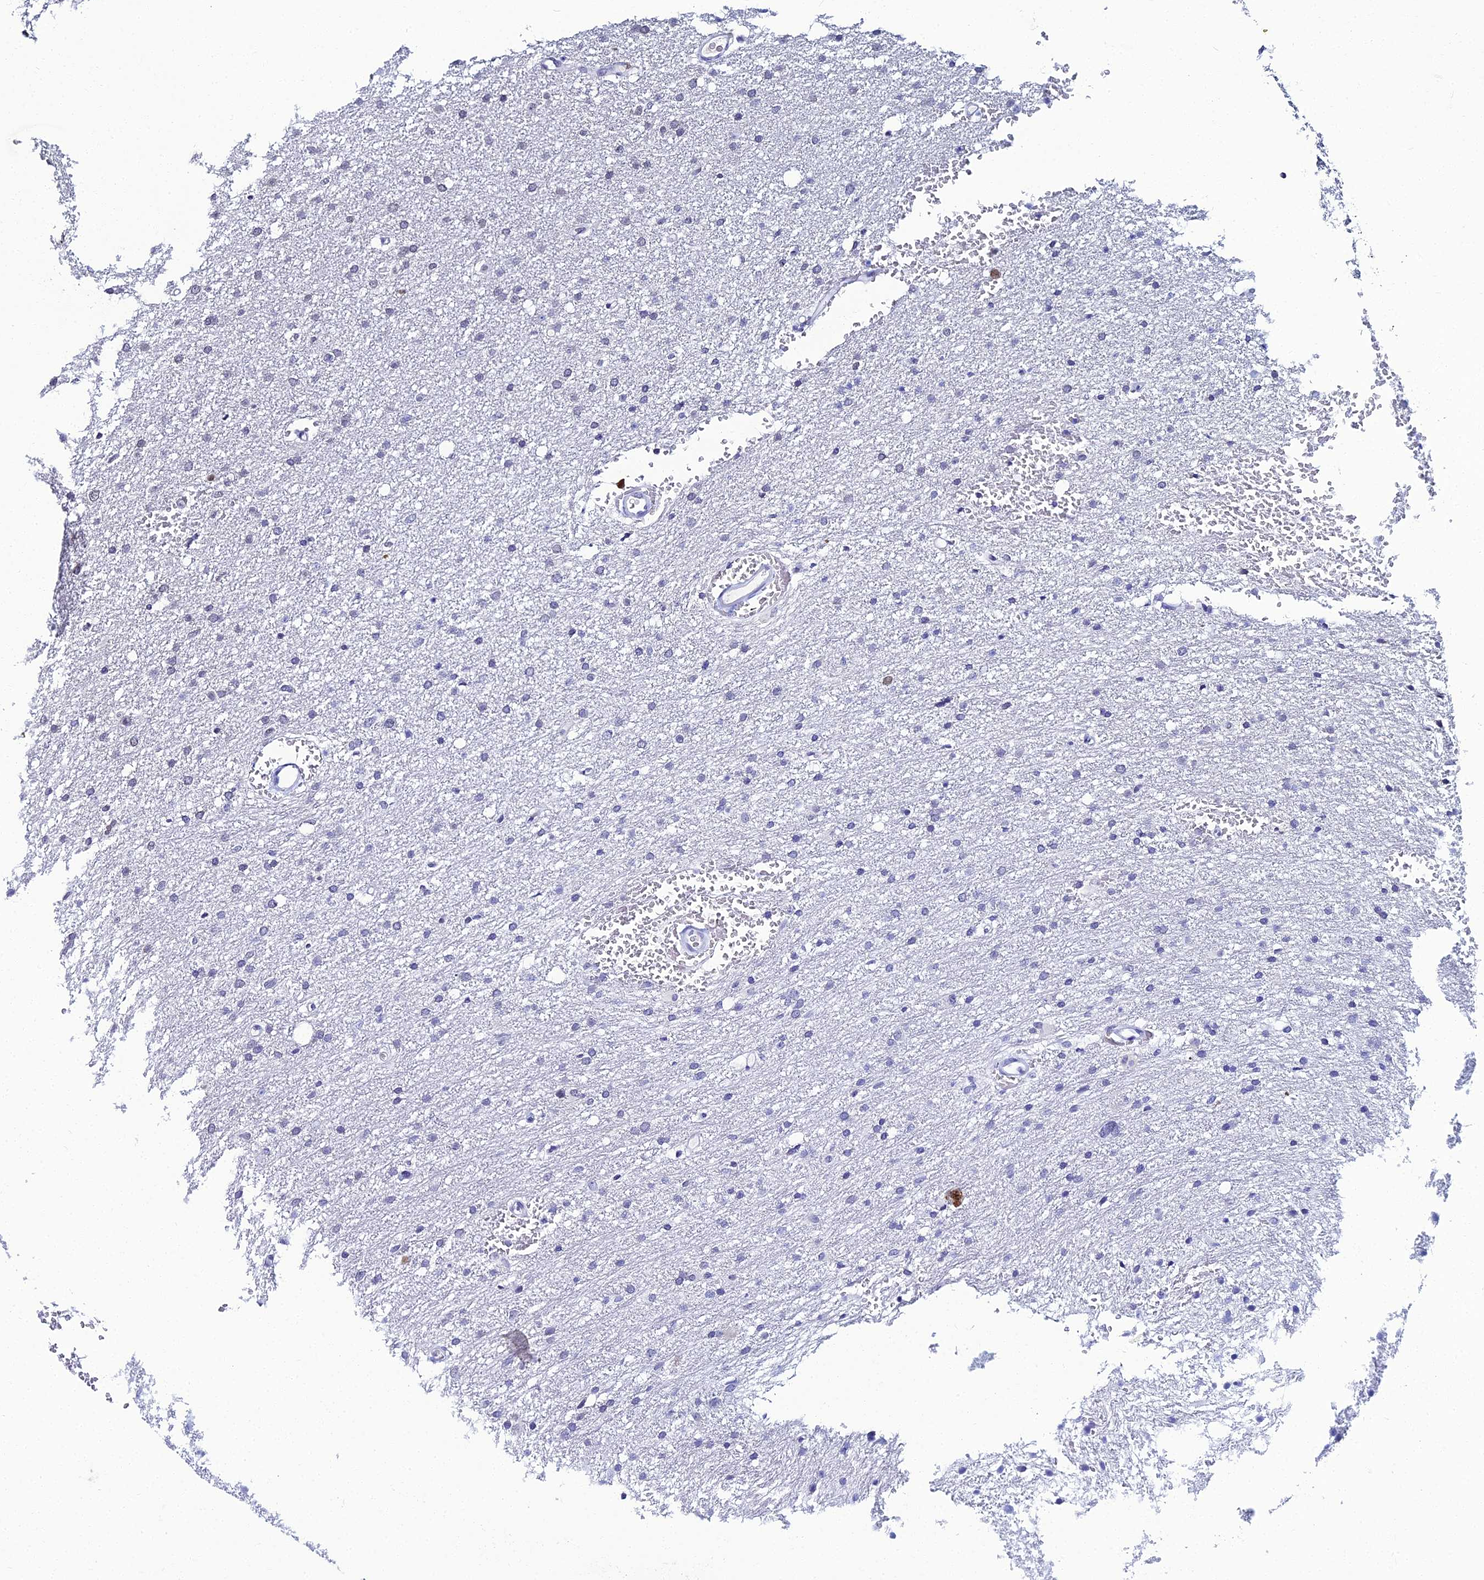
{"staining": {"intensity": "negative", "quantity": "none", "location": "none"}, "tissue": "glioma", "cell_type": "Tumor cells", "image_type": "cancer", "snomed": [{"axis": "morphology", "description": "Glioma, malignant, High grade"}, {"axis": "topography", "description": "Cerebral cortex"}], "caption": "Immunohistochemistry (IHC) photomicrograph of neoplastic tissue: glioma stained with DAB shows no significant protein expression in tumor cells.", "gene": "TAF9B", "patient": {"sex": "female", "age": 36}}